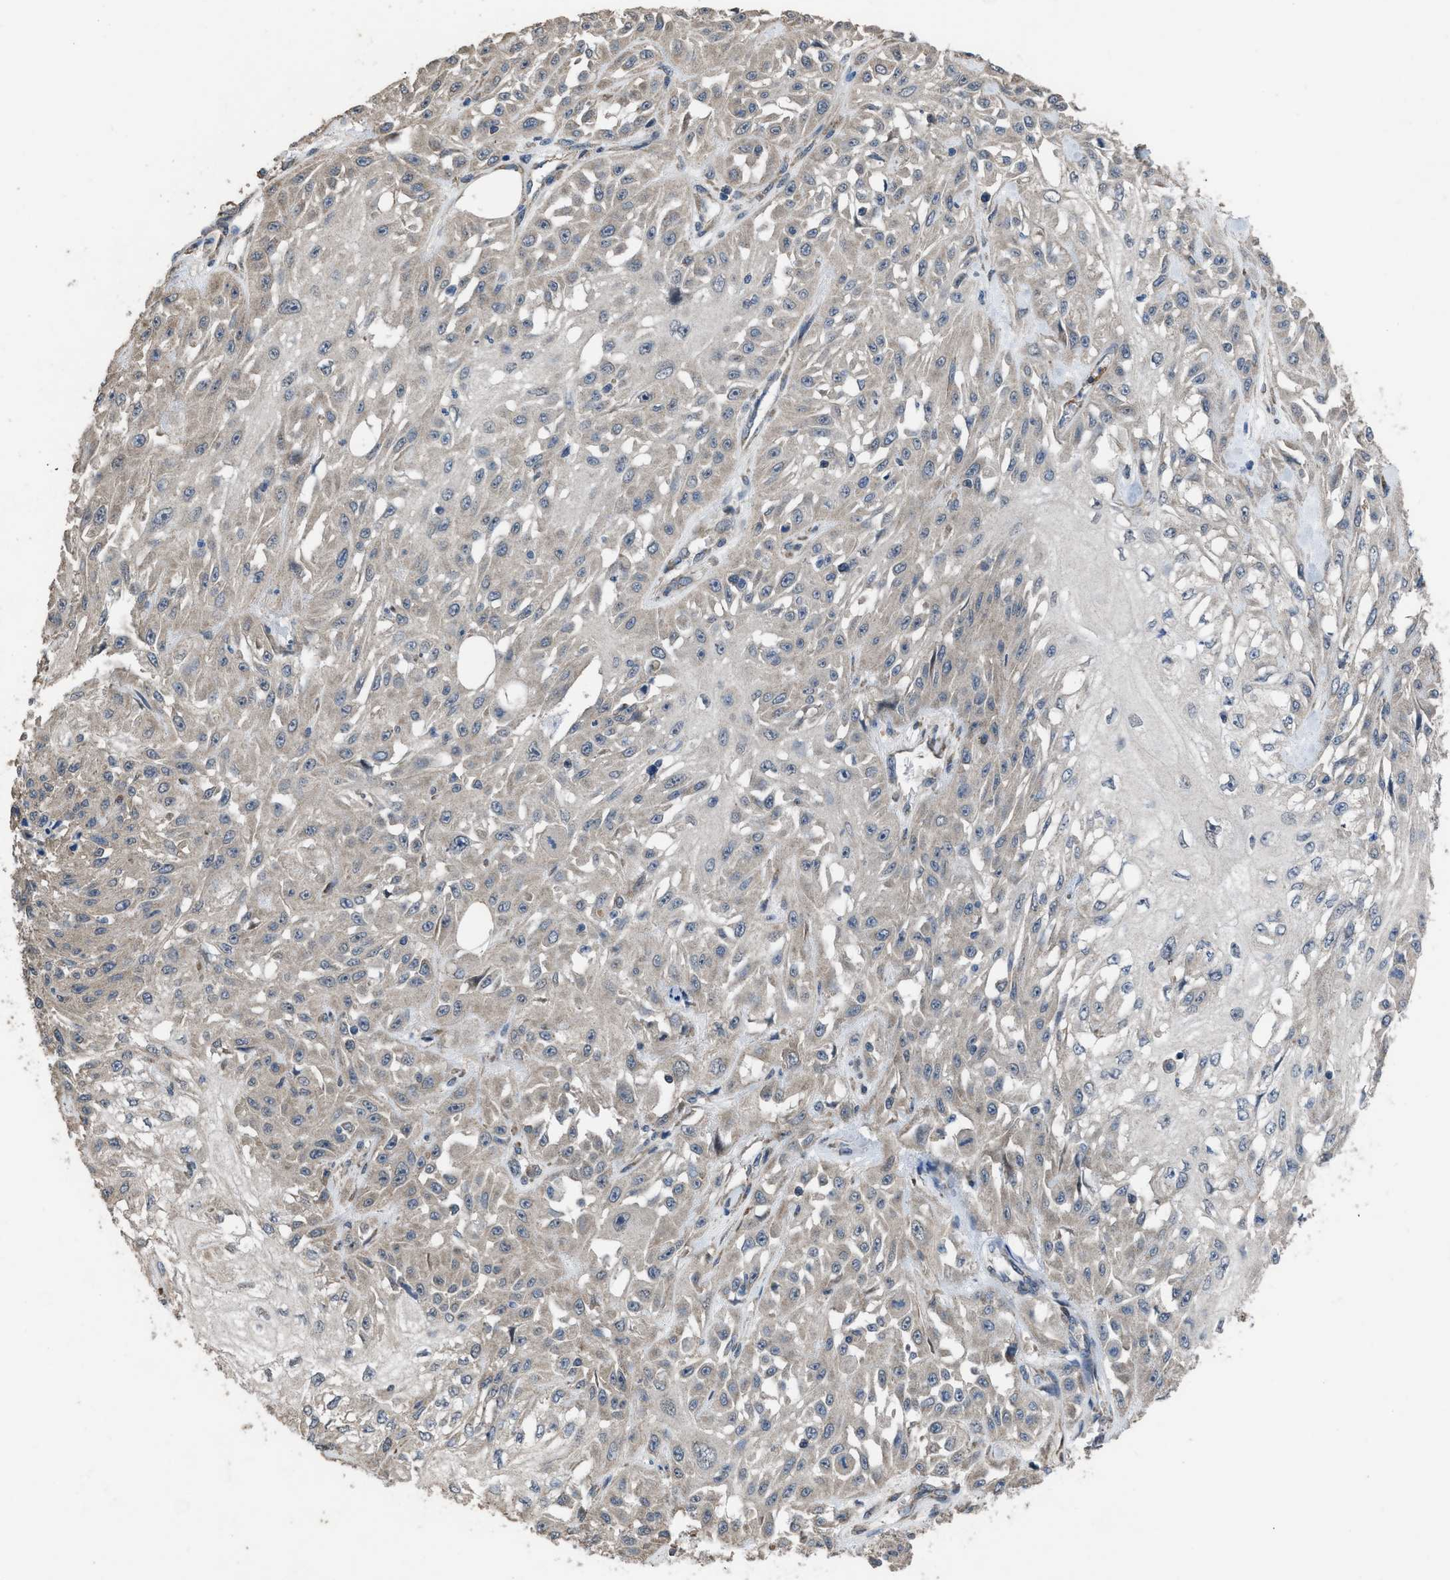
{"staining": {"intensity": "weak", "quantity": "25%-75%", "location": "cytoplasmic/membranous"}, "tissue": "skin cancer", "cell_type": "Tumor cells", "image_type": "cancer", "snomed": [{"axis": "morphology", "description": "Squamous cell carcinoma, NOS"}, {"axis": "morphology", "description": "Squamous cell carcinoma, metastatic, NOS"}, {"axis": "topography", "description": "Skin"}, {"axis": "topography", "description": "Lymph node"}], "caption": "Weak cytoplasmic/membranous protein expression is identified in approximately 25%-75% of tumor cells in skin metastatic squamous cell carcinoma.", "gene": "ARL6", "patient": {"sex": "male", "age": 75}}